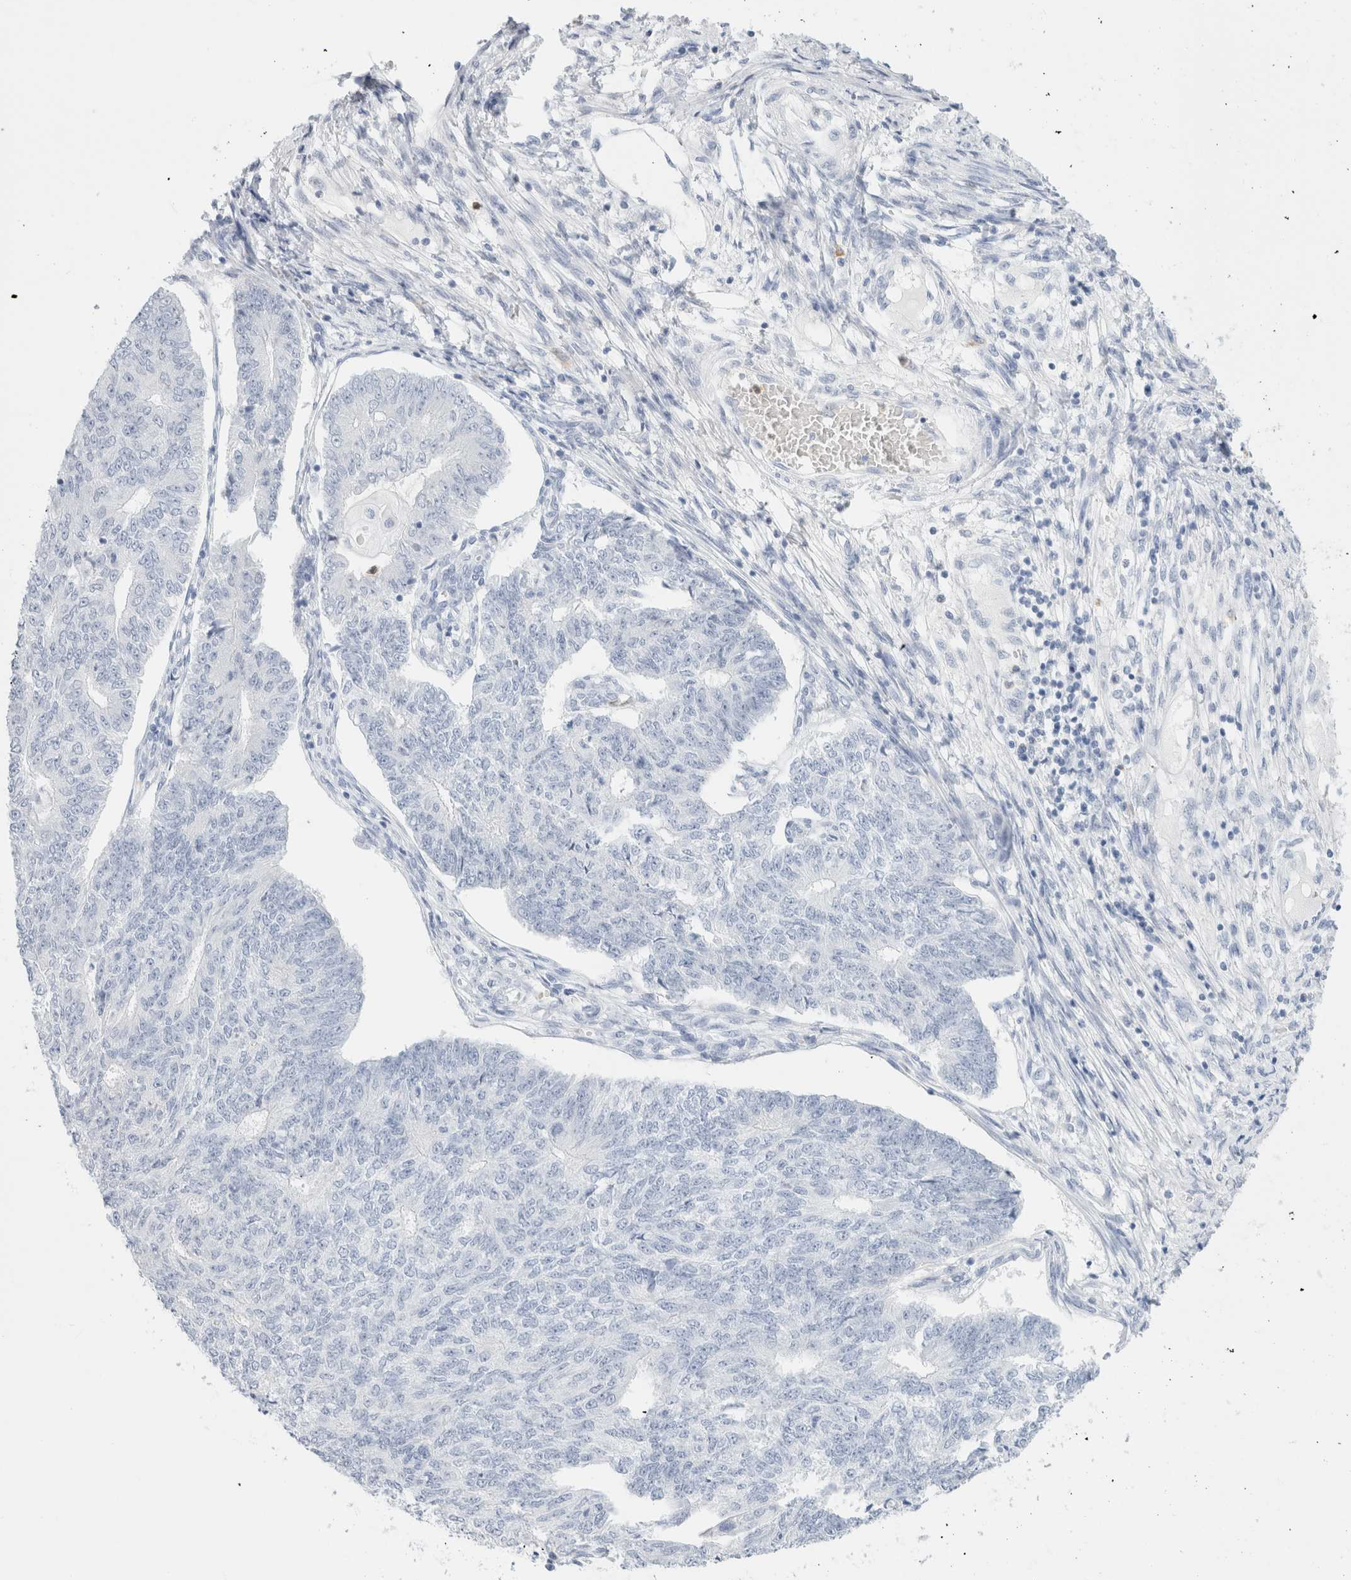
{"staining": {"intensity": "negative", "quantity": "none", "location": "none"}, "tissue": "endometrial cancer", "cell_type": "Tumor cells", "image_type": "cancer", "snomed": [{"axis": "morphology", "description": "Adenocarcinoma, NOS"}, {"axis": "topography", "description": "Endometrium"}], "caption": "This is an immunohistochemistry photomicrograph of human endometrial cancer. There is no expression in tumor cells.", "gene": "ARG1", "patient": {"sex": "female", "age": 32}}